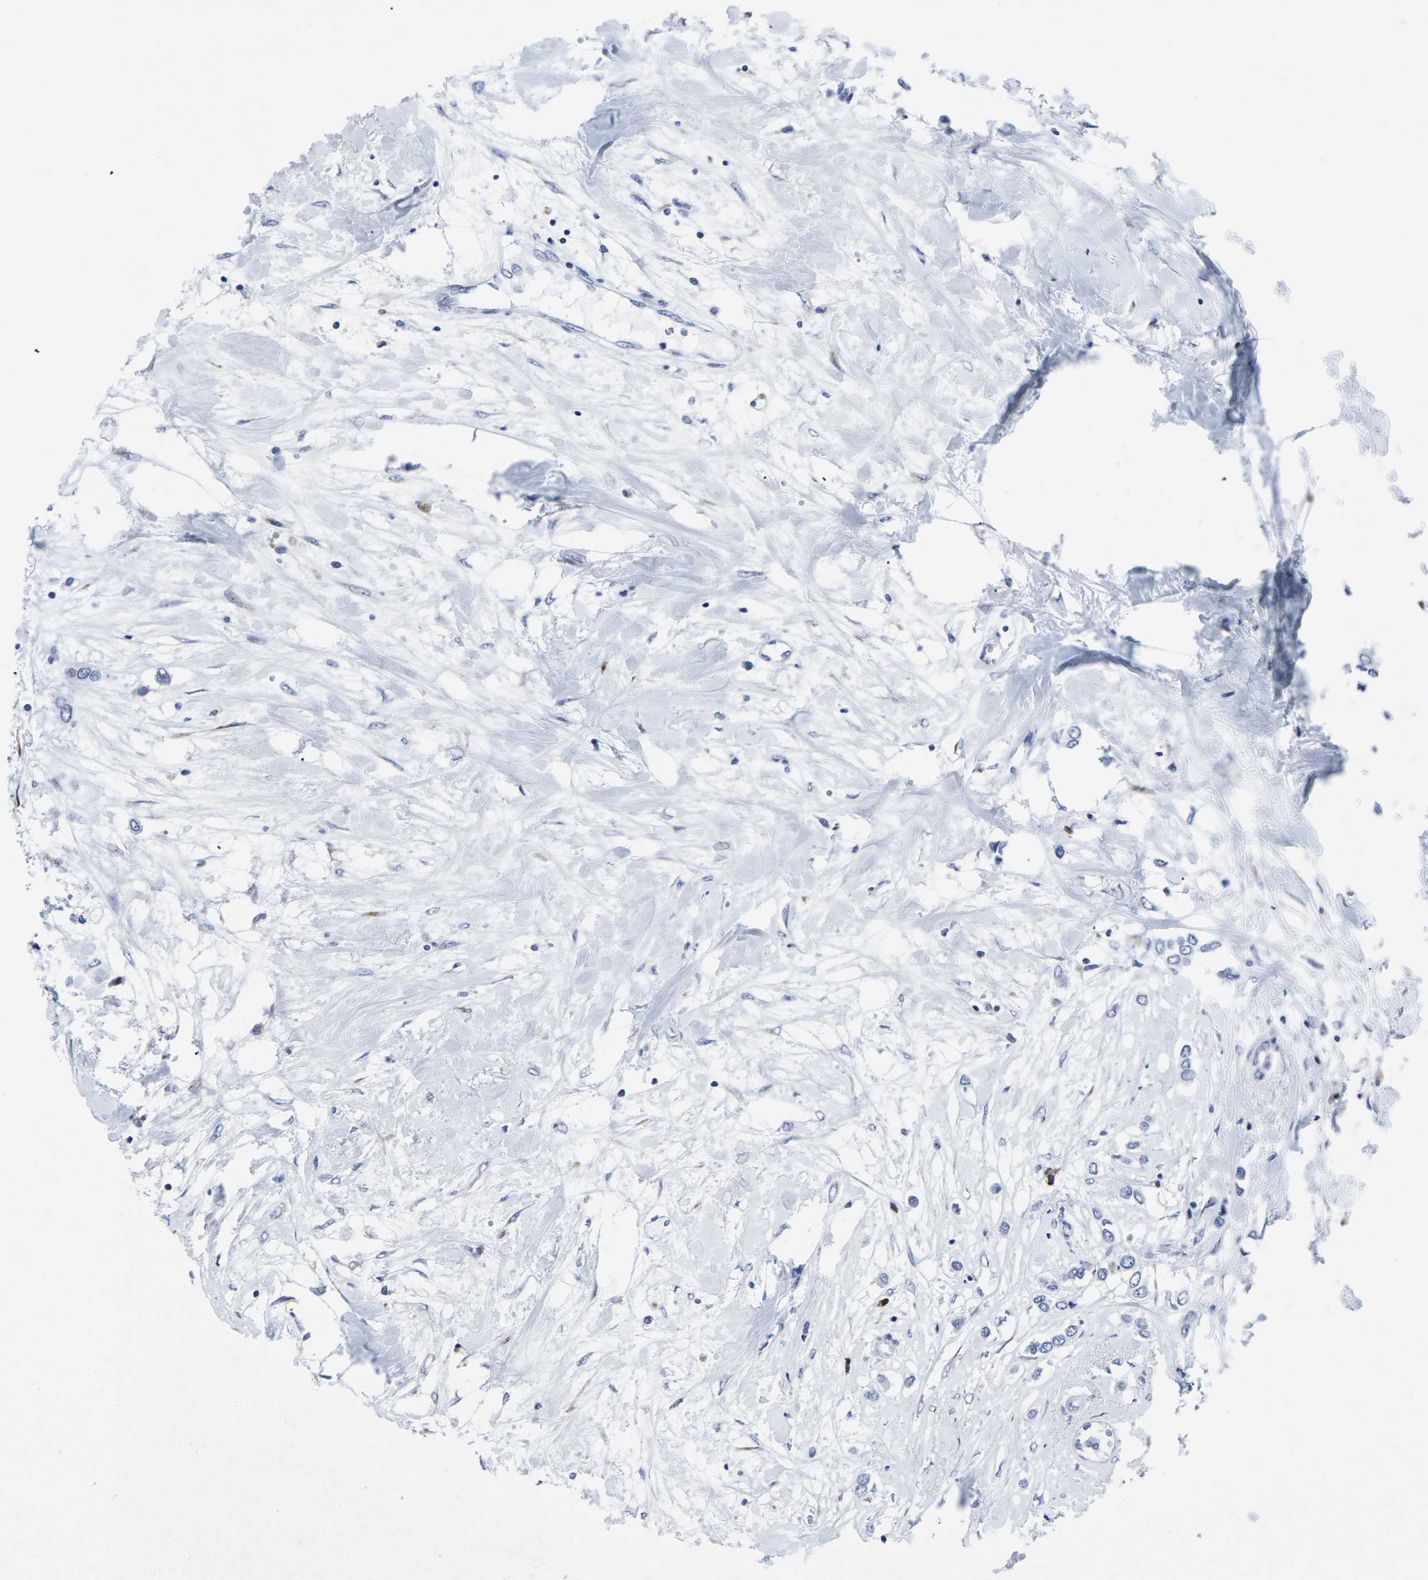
{"staining": {"intensity": "negative", "quantity": "none", "location": "none"}, "tissue": "breast cancer", "cell_type": "Tumor cells", "image_type": "cancer", "snomed": [{"axis": "morphology", "description": "Lobular carcinoma"}, {"axis": "topography", "description": "Breast"}], "caption": "Immunohistochemistry of breast lobular carcinoma exhibits no positivity in tumor cells.", "gene": "RPN1", "patient": {"sex": "female", "age": 51}}